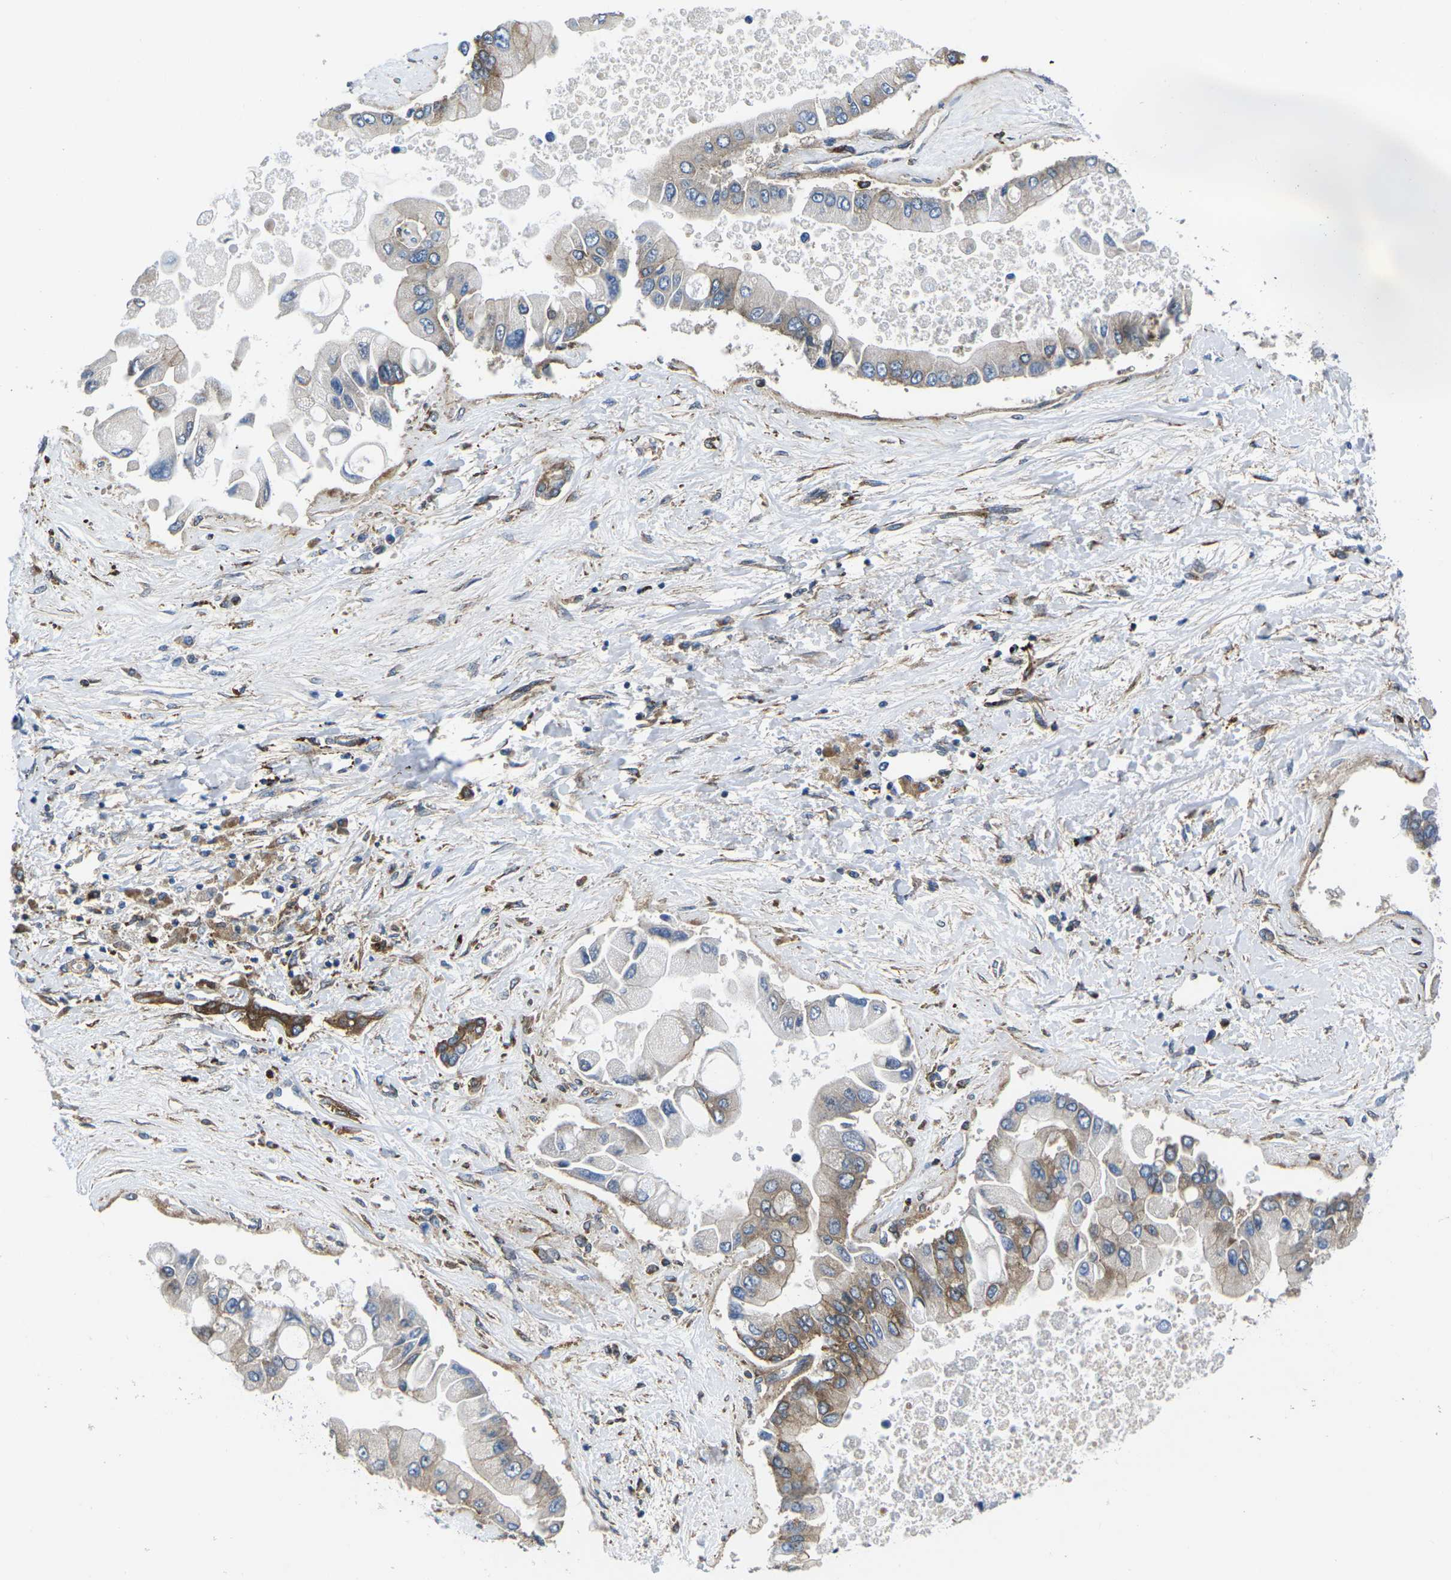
{"staining": {"intensity": "moderate", "quantity": ">75%", "location": "cytoplasmic/membranous"}, "tissue": "liver cancer", "cell_type": "Tumor cells", "image_type": "cancer", "snomed": [{"axis": "morphology", "description": "Cholangiocarcinoma"}, {"axis": "topography", "description": "Liver"}], "caption": "Immunohistochemistry (IHC) staining of liver cholangiocarcinoma, which demonstrates medium levels of moderate cytoplasmic/membranous expression in about >75% of tumor cells indicating moderate cytoplasmic/membranous protein expression. The staining was performed using DAB (brown) for protein detection and nuclei were counterstained in hematoxylin (blue).", "gene": "DLG1", "patient": {"sex": "male", "age": 50}}